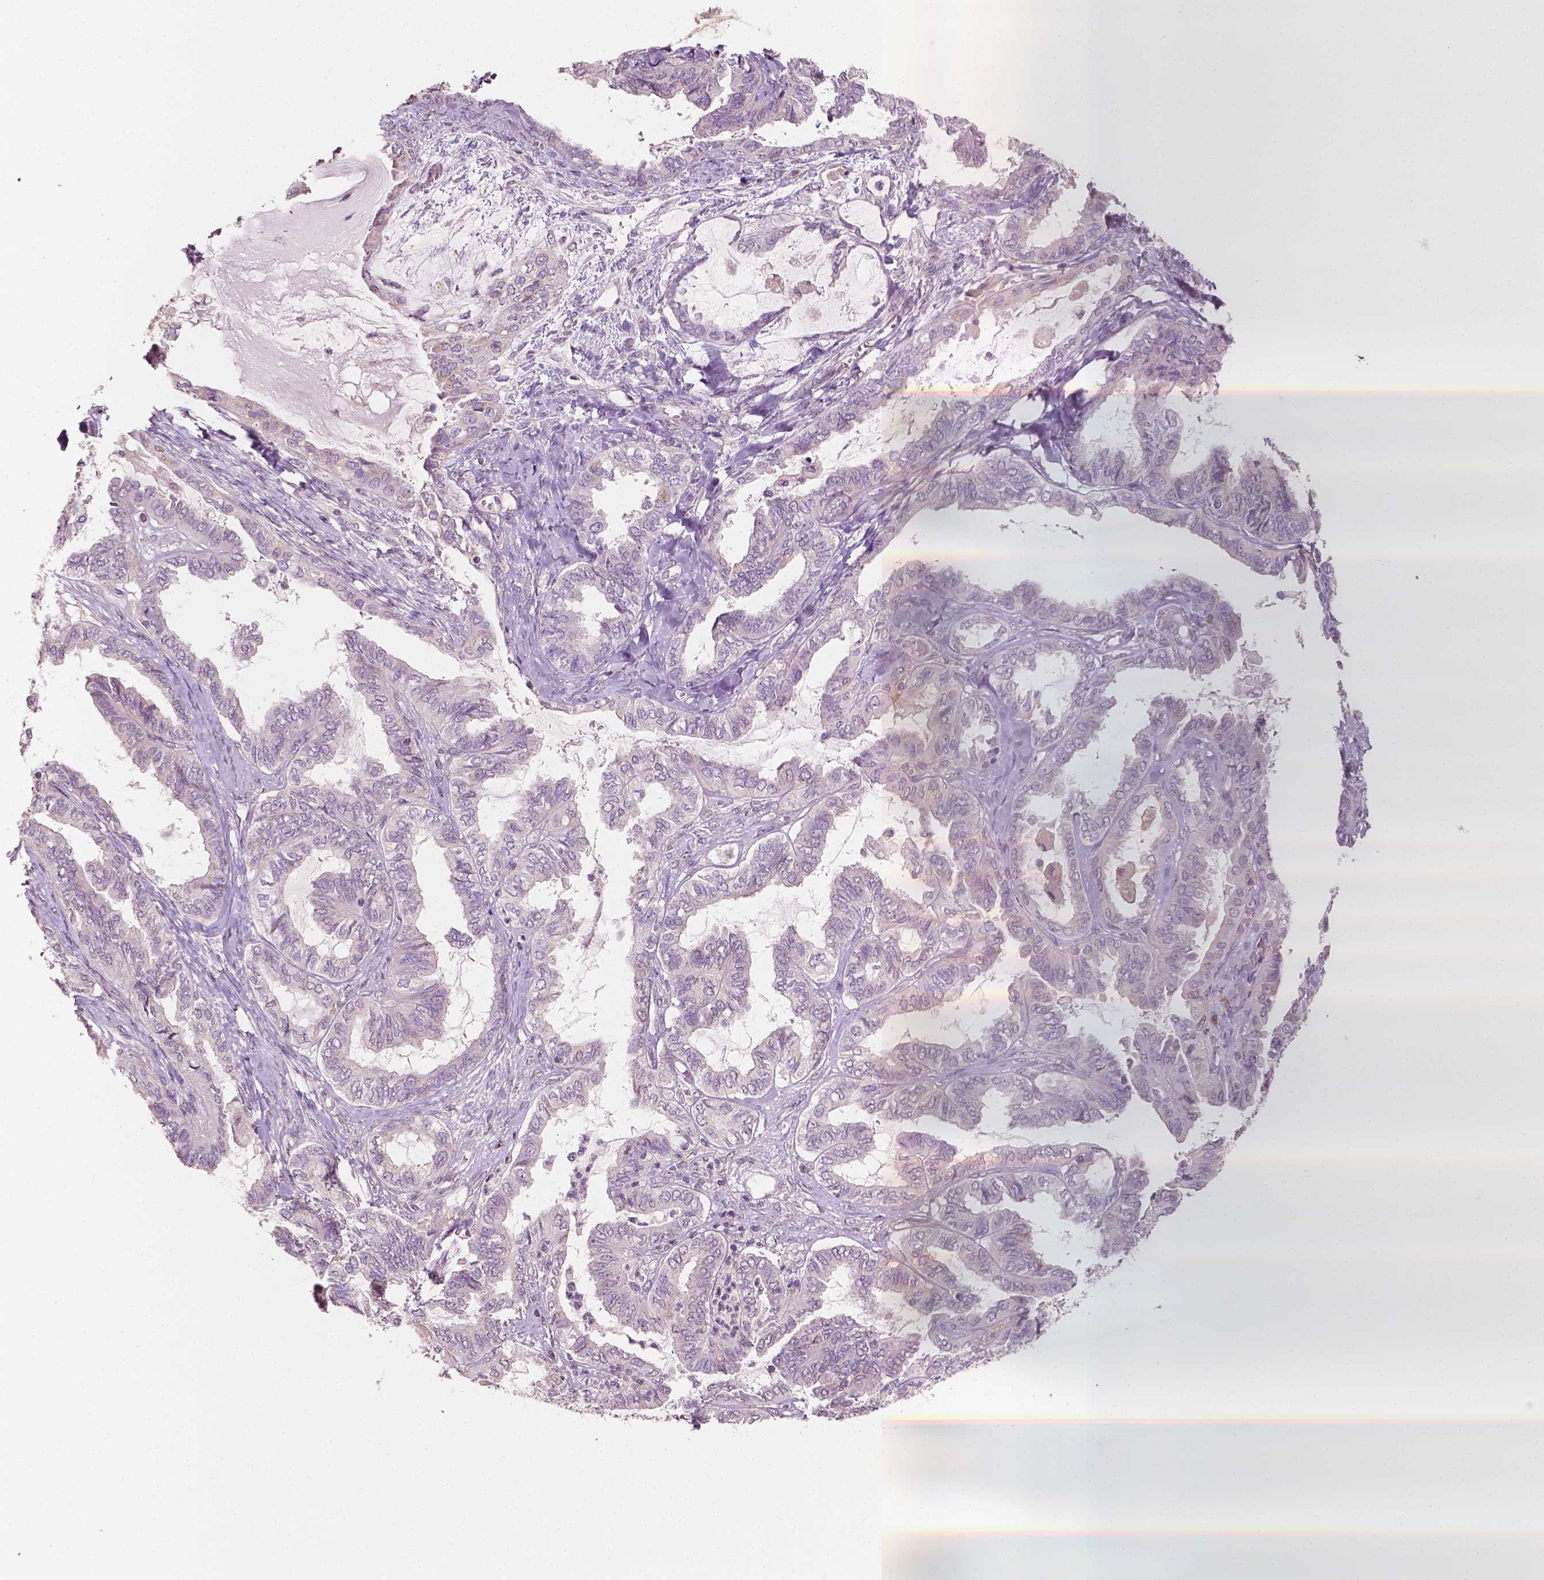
{"staining": {"intensity": "negative", "quantity": "none", "location": "none"}, "tissue": "ovarian cancer", "cell_type": "Tumor cells", "image_type": "cancer", "snomed": [{"axis": "morphology", "description": "Carcinoma, endometroid"}, {"axis": "topography", "description": "Ovary"}], "caption": "A micrograph of ovarian cancer stained for a protein exhibits no brown staining in tumor cells. (Immunohistochemistry (ihc), brightfield microscopy, high magnification).", "gene": "EBAG9", "patient": {"sex": "female", "age": 70}}